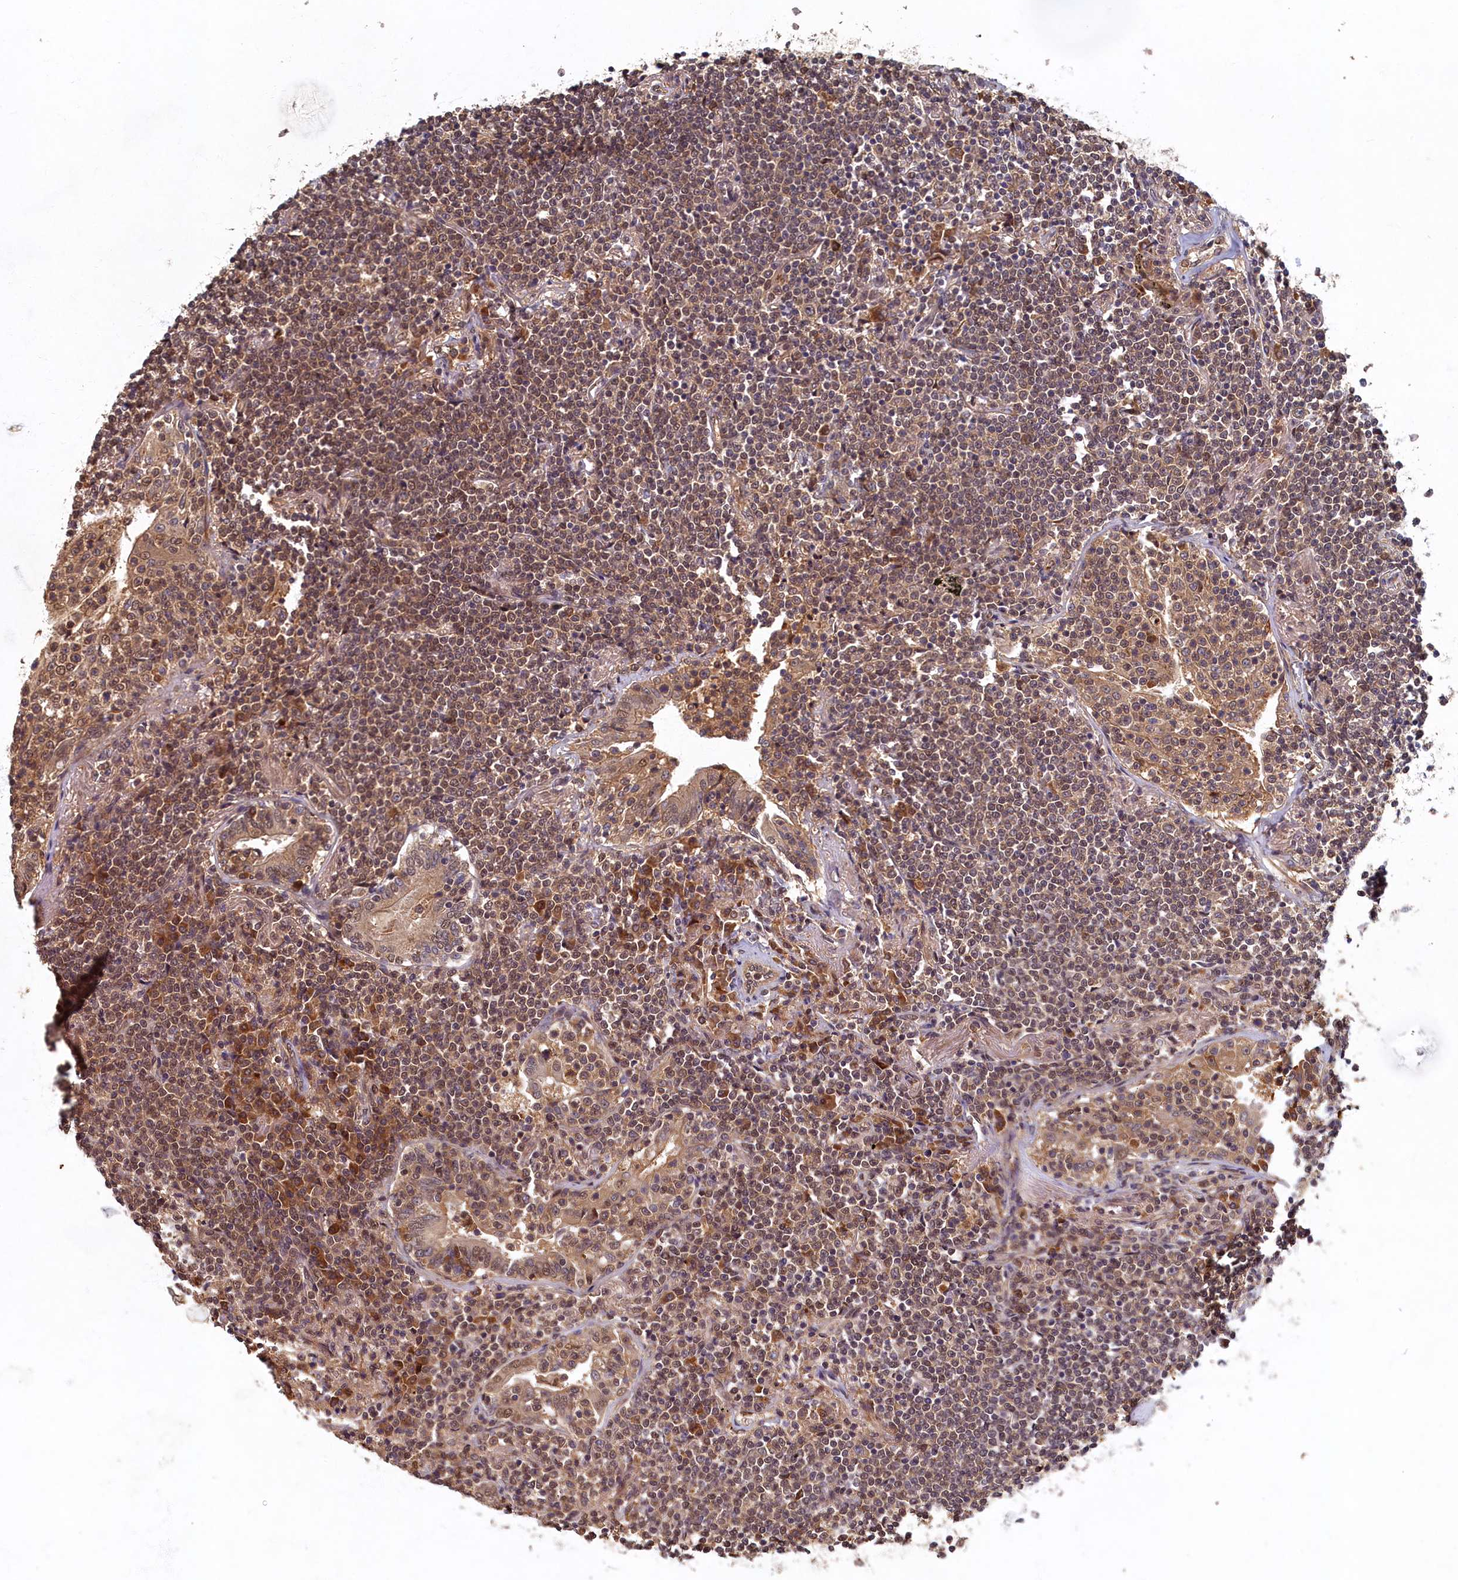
{"staining": {"intensity": "moderate", "quantity": "25%-75%", "location": "nuclear"}, "tissue": "lymphoma", "cell_type": "Tumor cells", "image_type": "cancer", "snomed": [{"axis": "morphology", "description": "Malignant lymphoma, non-Hodgkin's type, Low grade"}, {"axis": "topography", "description": "Lung"}], "caption": "IHC of human lymphoma reveals medium levels of moderate nuclear positivity in about 25%-75% of tumor cells. The protein of interest is stained brown, and the nuclei are stained in blue (DAB IHC with brightfield microscopy, high magnification).", "gene": "LCMT2", "patient": {"sex": "female", "age": 71}}